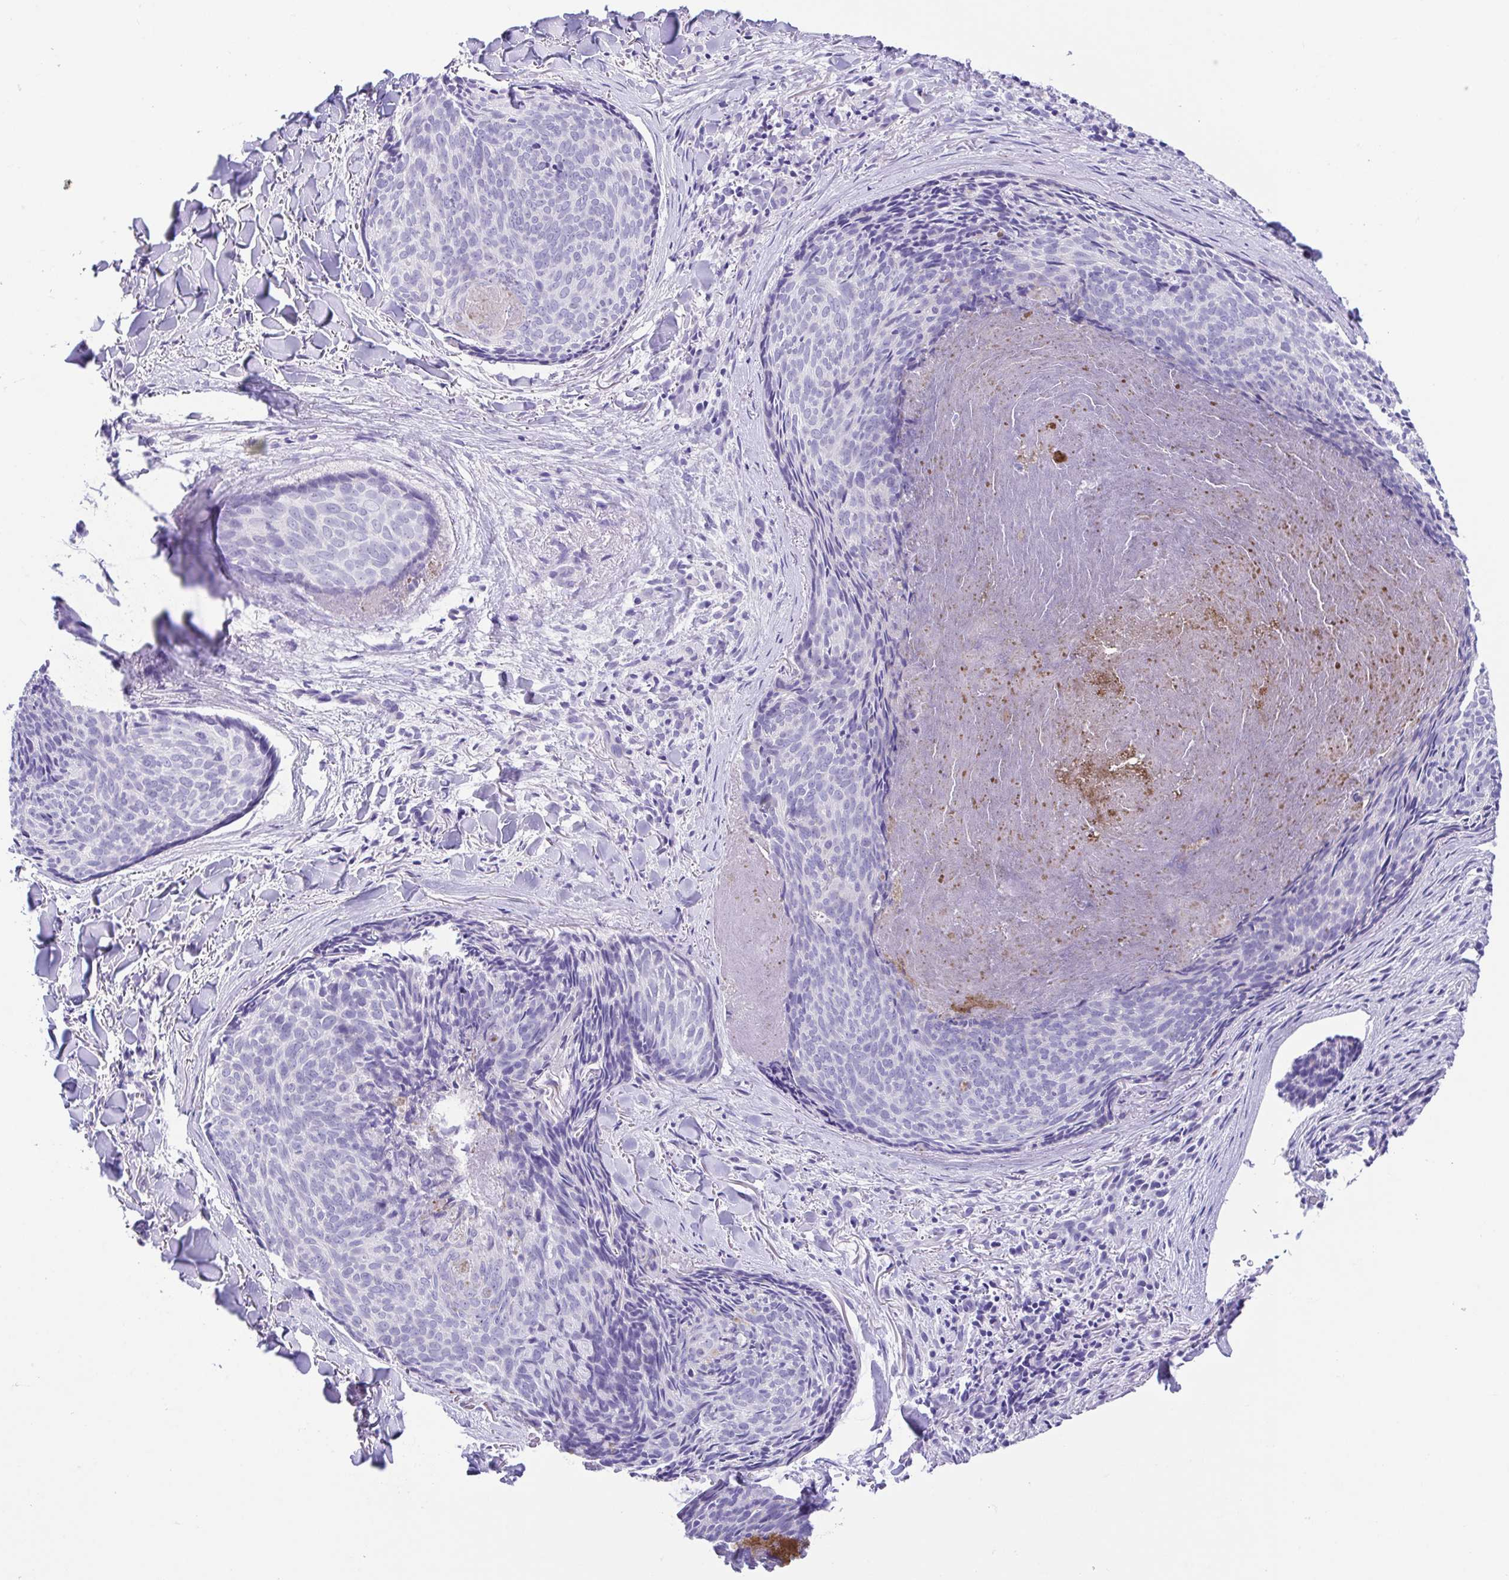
{"staining": {"intensity": "negative", "quantity": "none", "location": "none"}, "tissue": "skin cancer", "cell_type": "Tumor cells", "image_type": "cancer", "snomed": [{"axis": "morphology", "description": "Basal cell carcinoma"}, {"axis": "topography", "description": "Skin"}], "caption": "This histopathology image is of skin basal cell carcinoma stained with immunohistochemistry to label a protein in brown with the nuclei are counter-stained blue. There is no positivity in tumor cells. (Brightfield microscopy of DAB (3,3'-diaminobenzidine) immunohistochemistry (IHC) at high magnification).", "gene": "A1BG", "patient": {"sex": "female", "age": 82}}